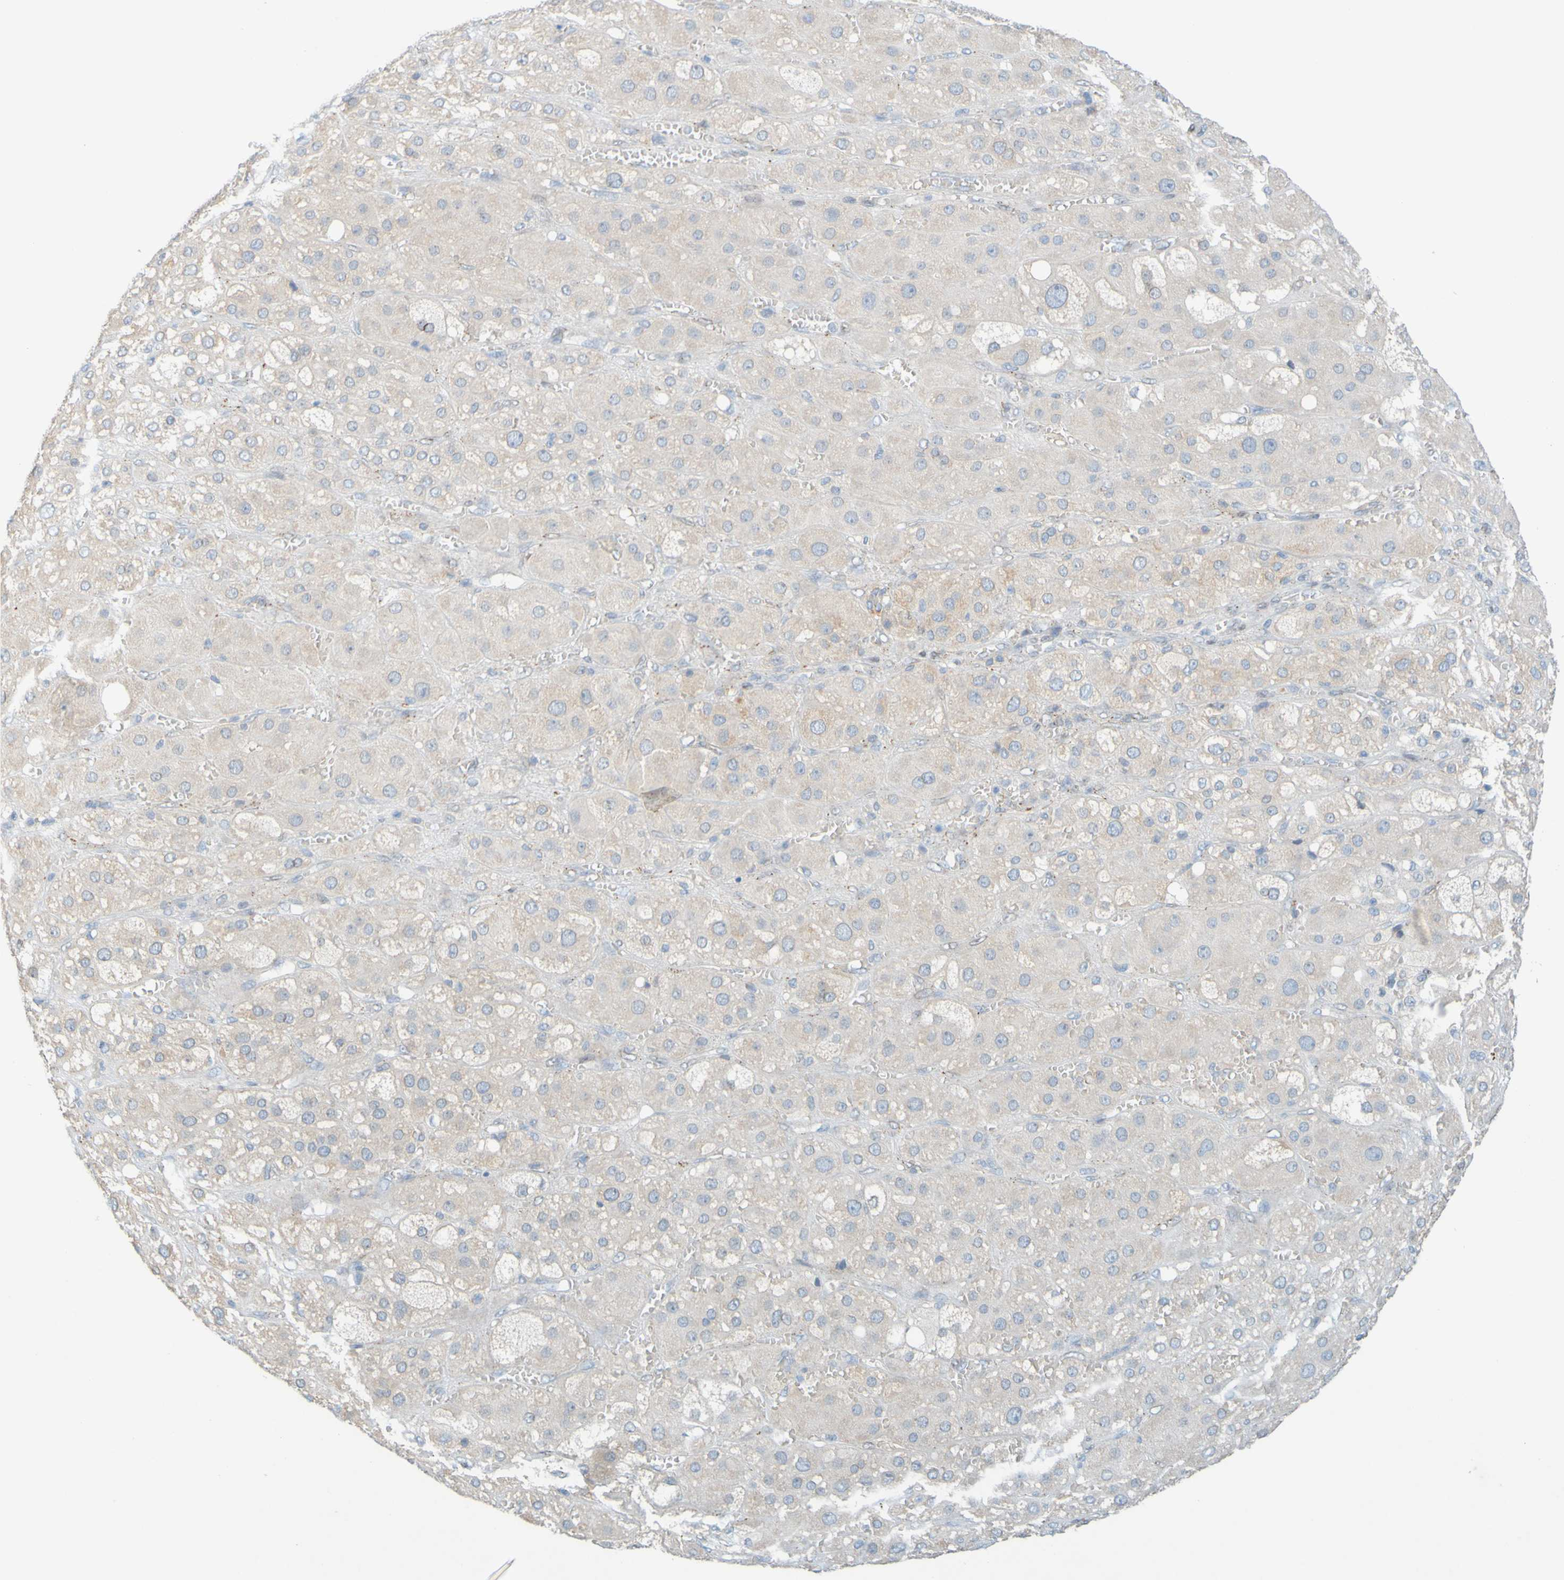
{"staining": {"intensity": "weak", "quantity": "<25%", "location": "cytoplasmic/membranous"}, "tissue": "adrenal gland", "cell_type": "Glandular cells", "image_type": "normal", "snomed": [{"axis": "morphology", "description": "Normal tissue, NOS"}, {"axis": "topography", "description": "Adrenal gland"}], "caption": "The histopathology image displays no staining of glandular cells in benign adrenal gland.", "gene": "MAG", "patient": {"sex": "female", "age": 47}}